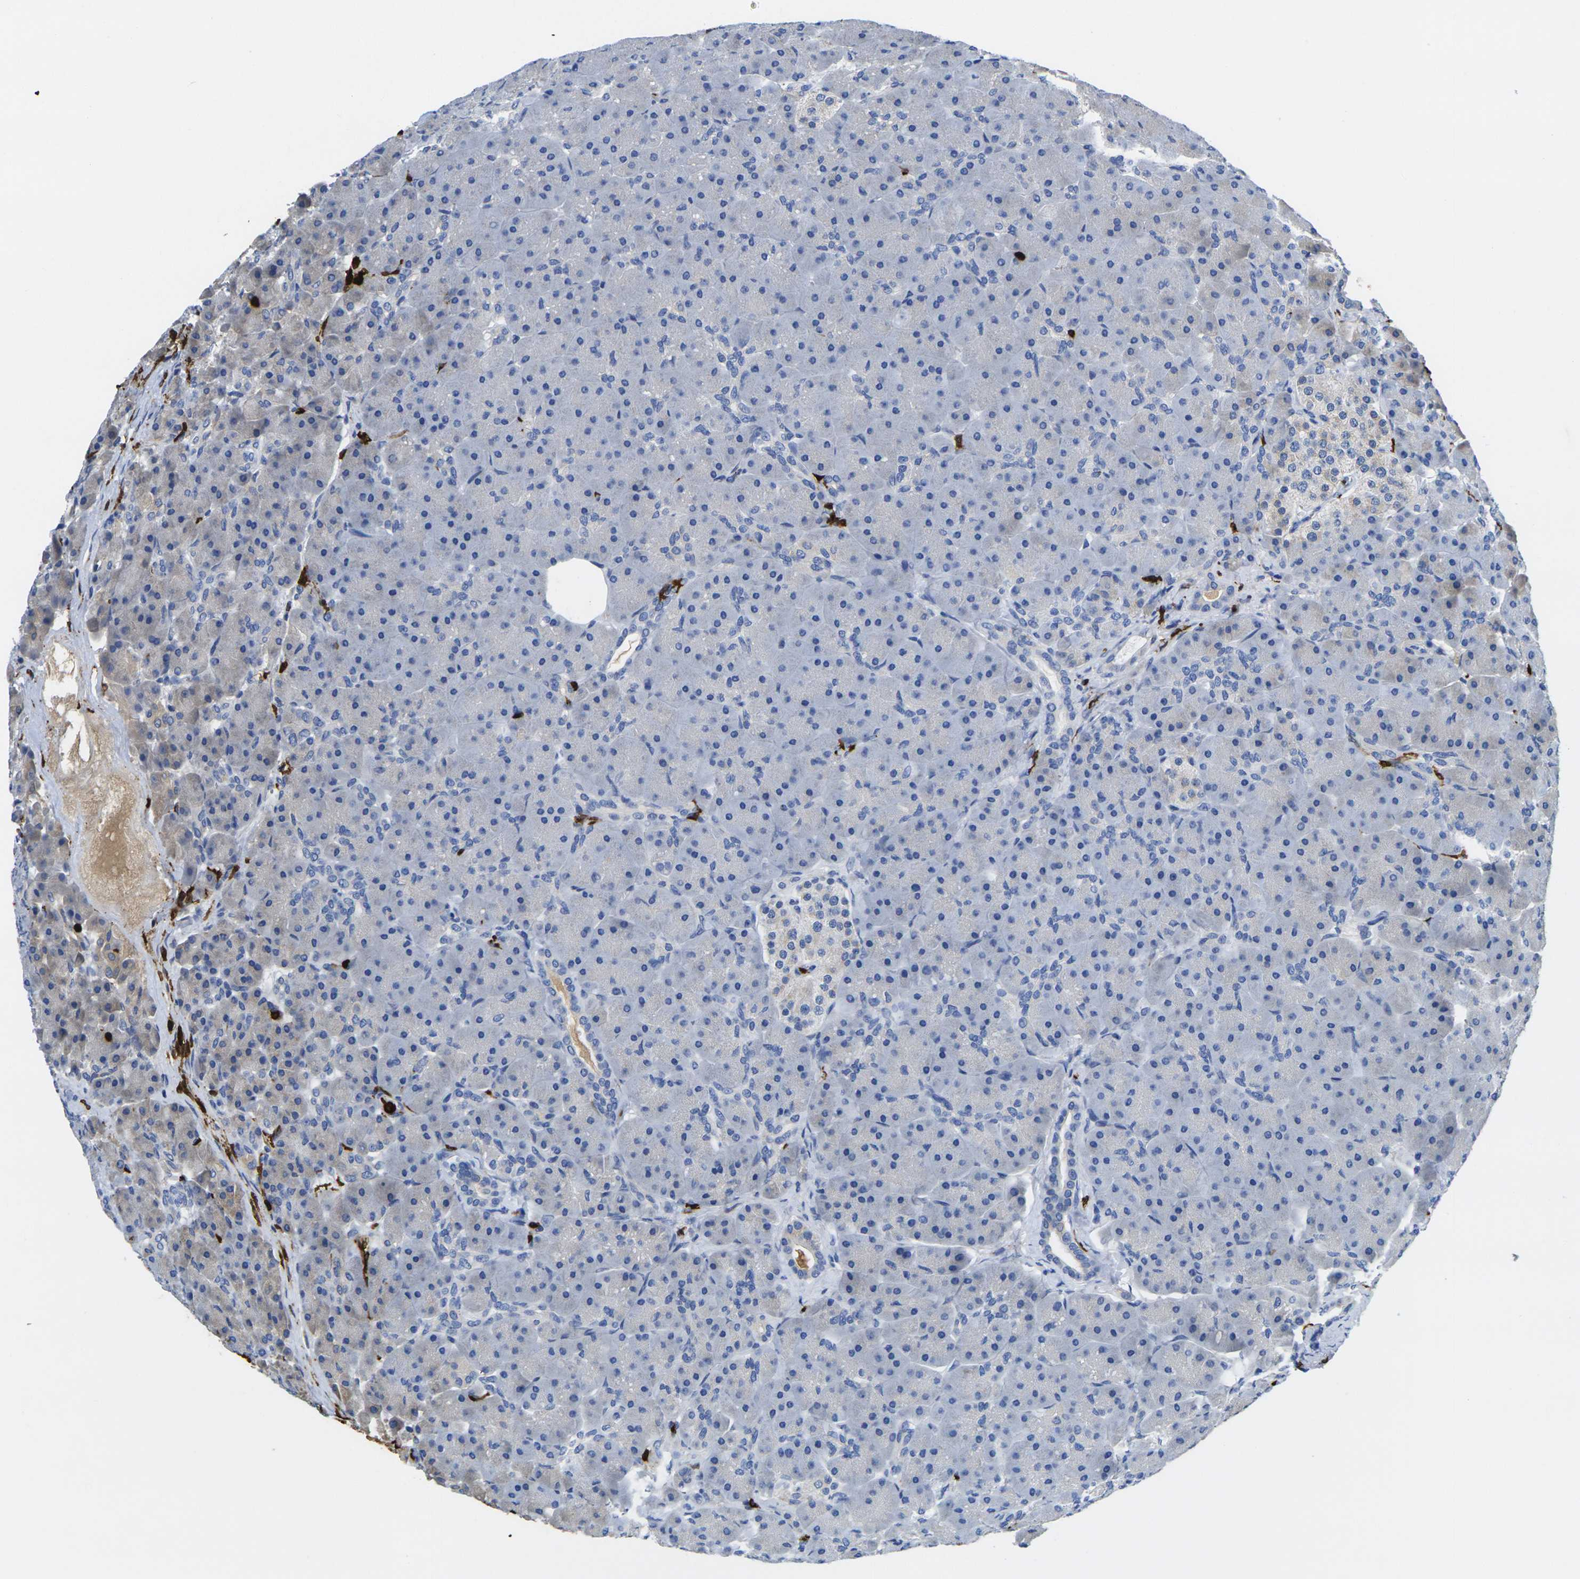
{"staining": {"intensity": "negative", "quantity": "none", "location": "none"}, "tissue": "pancreas", "cell_type": "Exocrine glandular cells", "image_type": "normal", "snomed": [{"axis": "morphology", "description": "Normal tissue, NOS"}, {"axis": "topography", "description": "Pancreas"}], "caption": "Pancreas stained for a protein using immunohistochemistry (IHC) reveals no staining exocrine glandular cells.", "gene": "S100A9", "patient": {"sex": "male", "age": 66}}